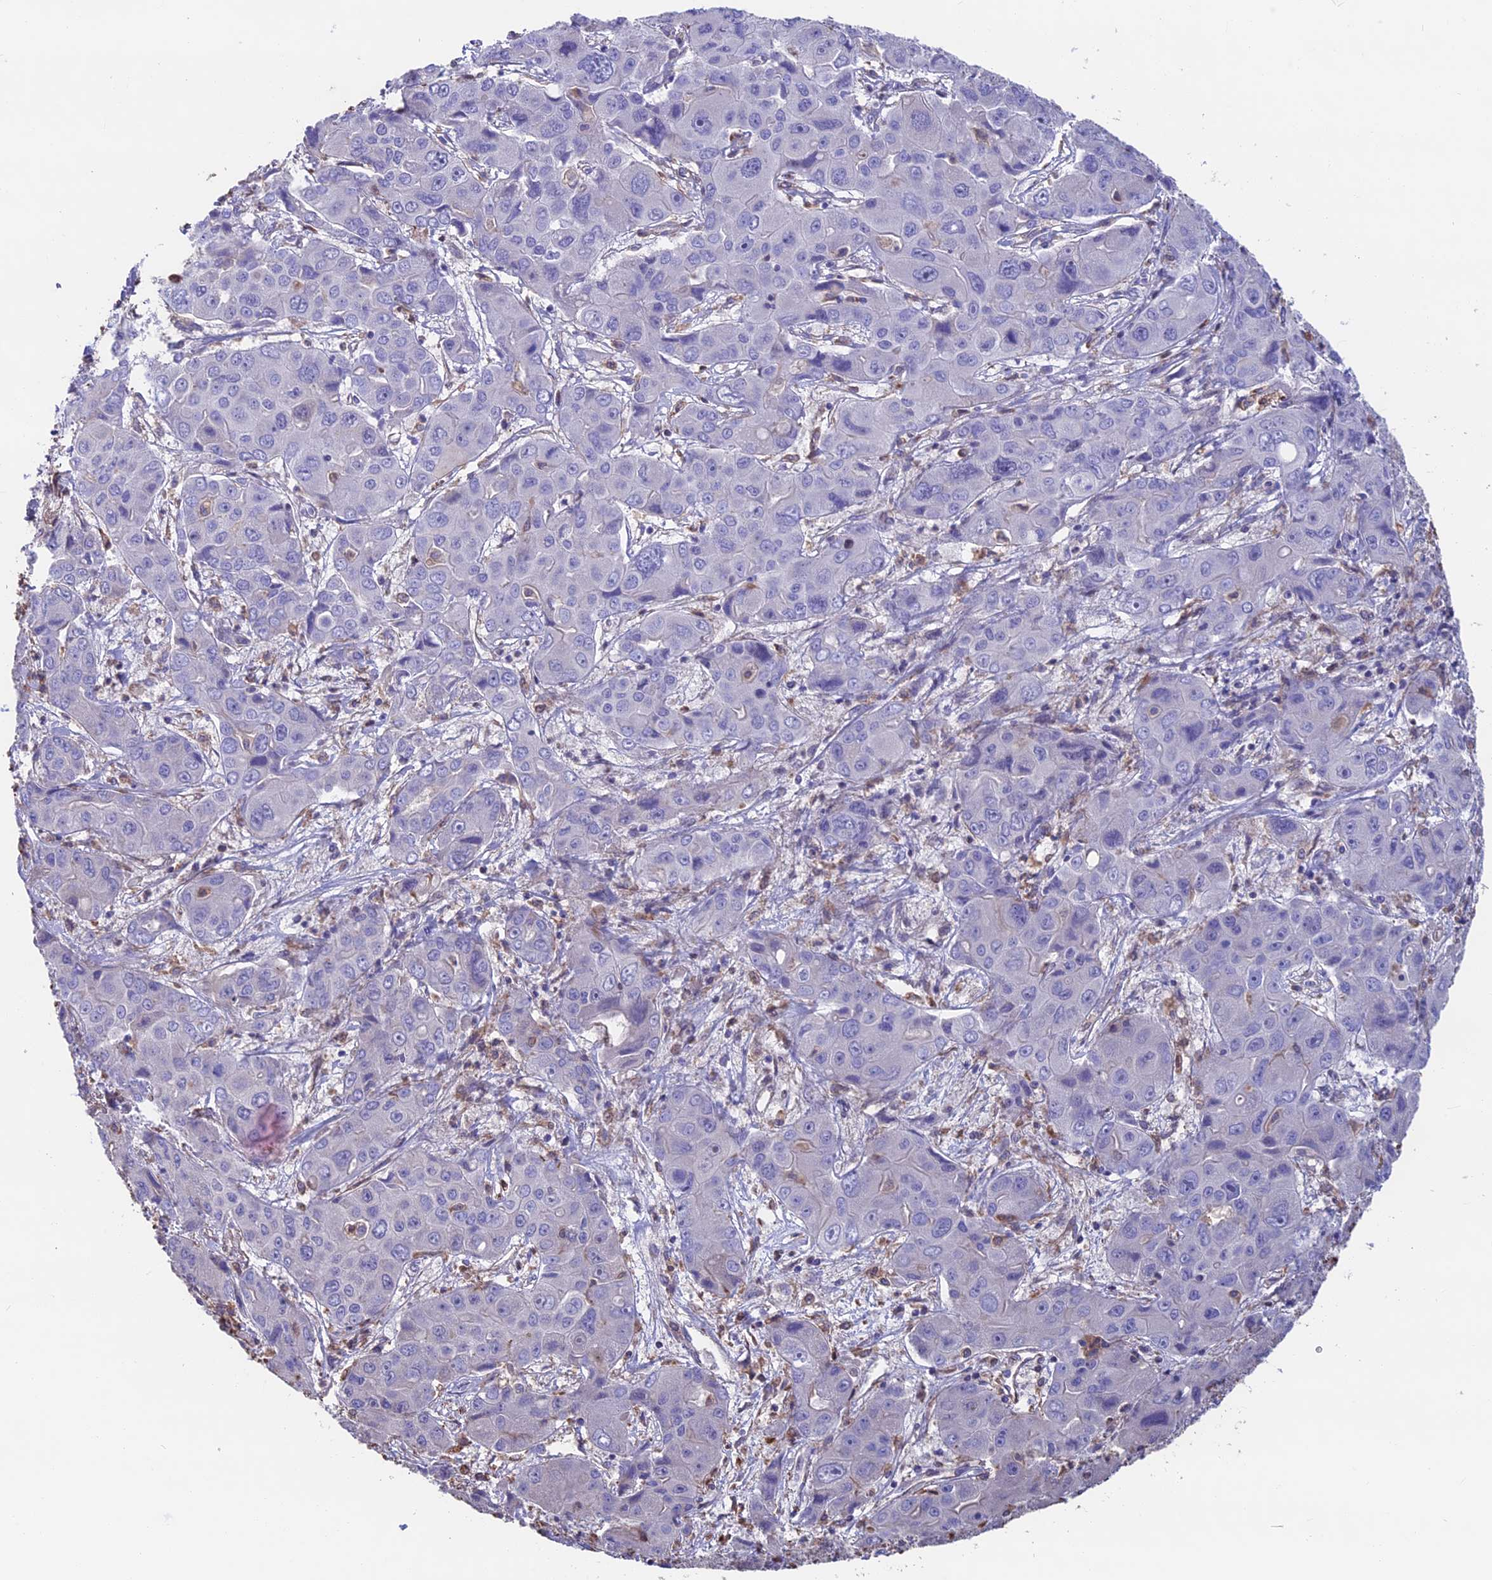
{"staining": {"intensity": "negative", "quantity": "none", "location": "none"}, "tissue": "liver cancer", "cell_type": "Tumor cells", "image_type": "cancer", "snomed": [{"axis": "morphology", "description": "Cholangiocarcinoma"}, {"axis": "topography", "description": "Liver"}], "caption": "Tumor cells are negative for brown protein staining in liver cancer.", "gene": "SEH1L", "patient": {"sex": "male", "age": 67}}